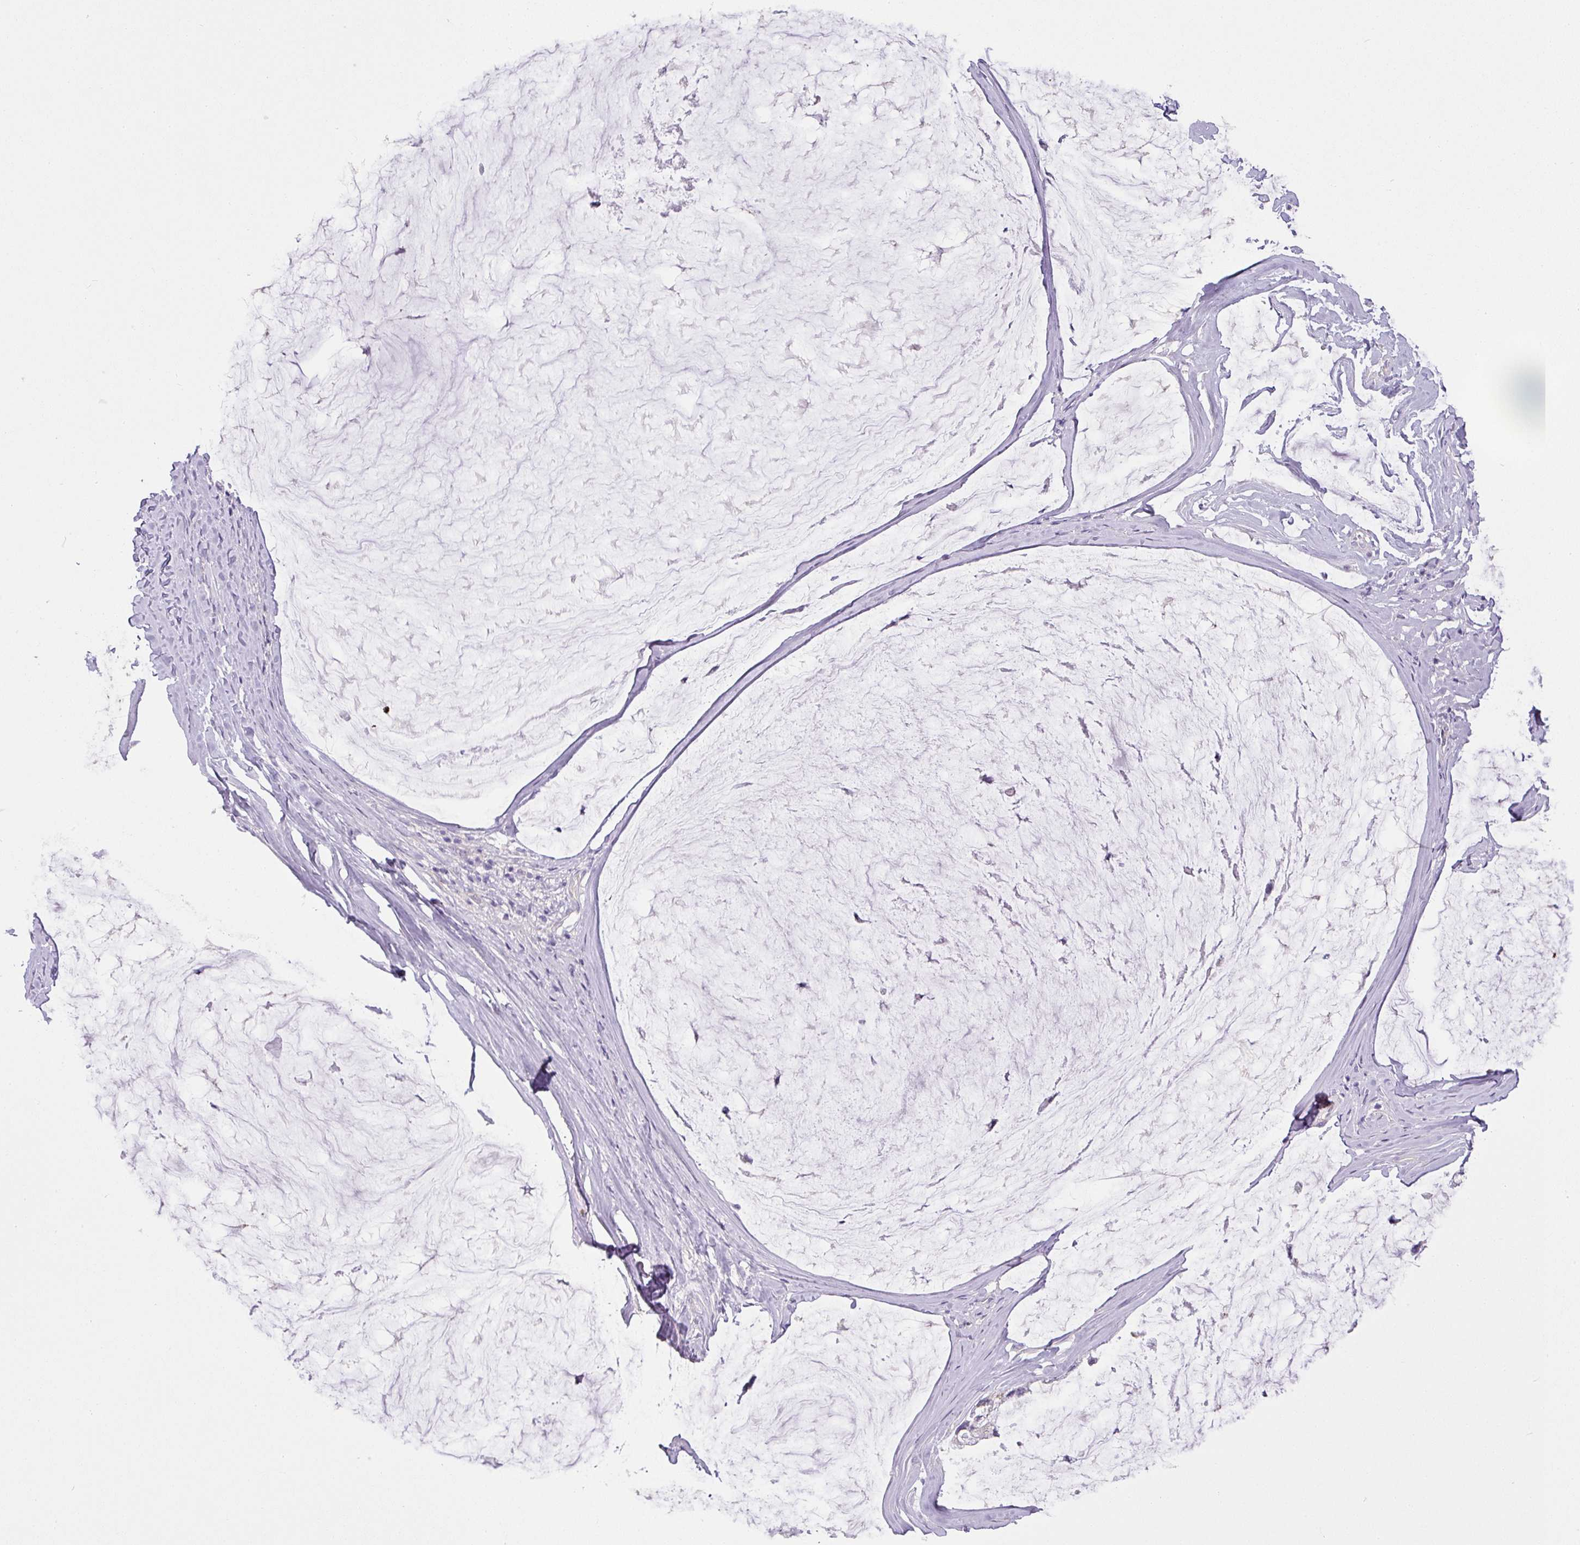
{"staining": {"intensity": "negative", "quantity": "none", "location": "none"}, "tissue": "ovarian cancer", "cell_type": "Tumor cells", "image_type": "cancer", "snomed": [{"axis": "morphology", "description": "Cystadenocarcinoma, mucinous, NOS"}, {"axis": "topography", "description": "Ovary"}], "caption": "Immunohistochemical staining of ovarian cancer demonstrates no significant positivity in tumor cells.", "gene": "RAX2", "patient": {"sex": "female", "age": 39}}